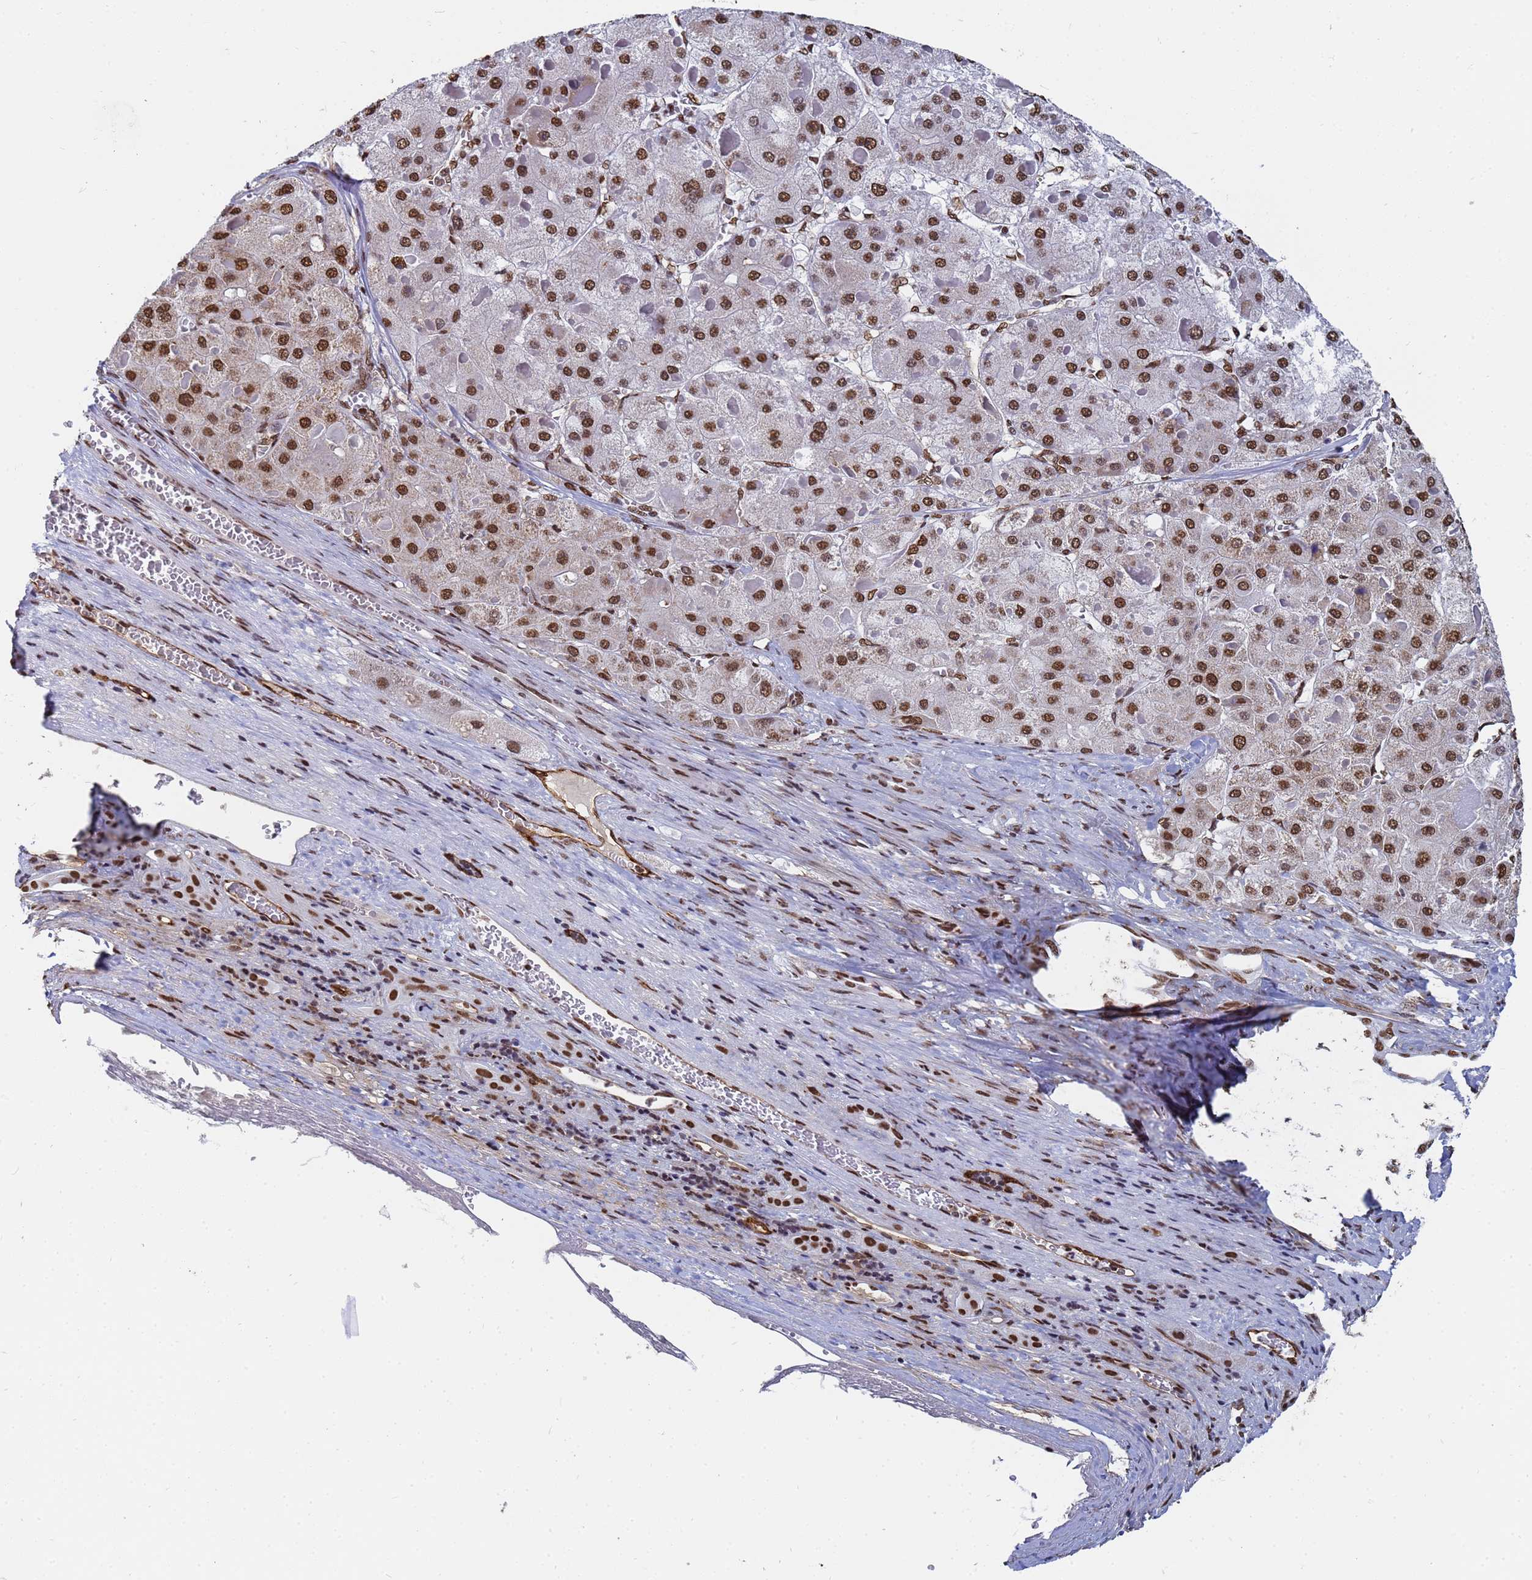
{"staining": {"intensity": "strong", "quantity": ">75%", "location": "nuclear"}, "tissue": "liver cancer", "cell_type": "Tumor cells", "image_type": "cancer", "snomed": [{"axis": "morphology", "description": "Carcinoma, Hepatocellular, NOS"}, {"axis": "topography", "description": "Liver"}], "caption": "Immunohistochemistry (IHC) of human liver cancer (hepatocellular carcinoma) exhibits high levels of strong nuclear positivity in approximately >75% of tumor cells.", "gene": "RAVER2", "patient": {"sex": "female", "age": 73}}